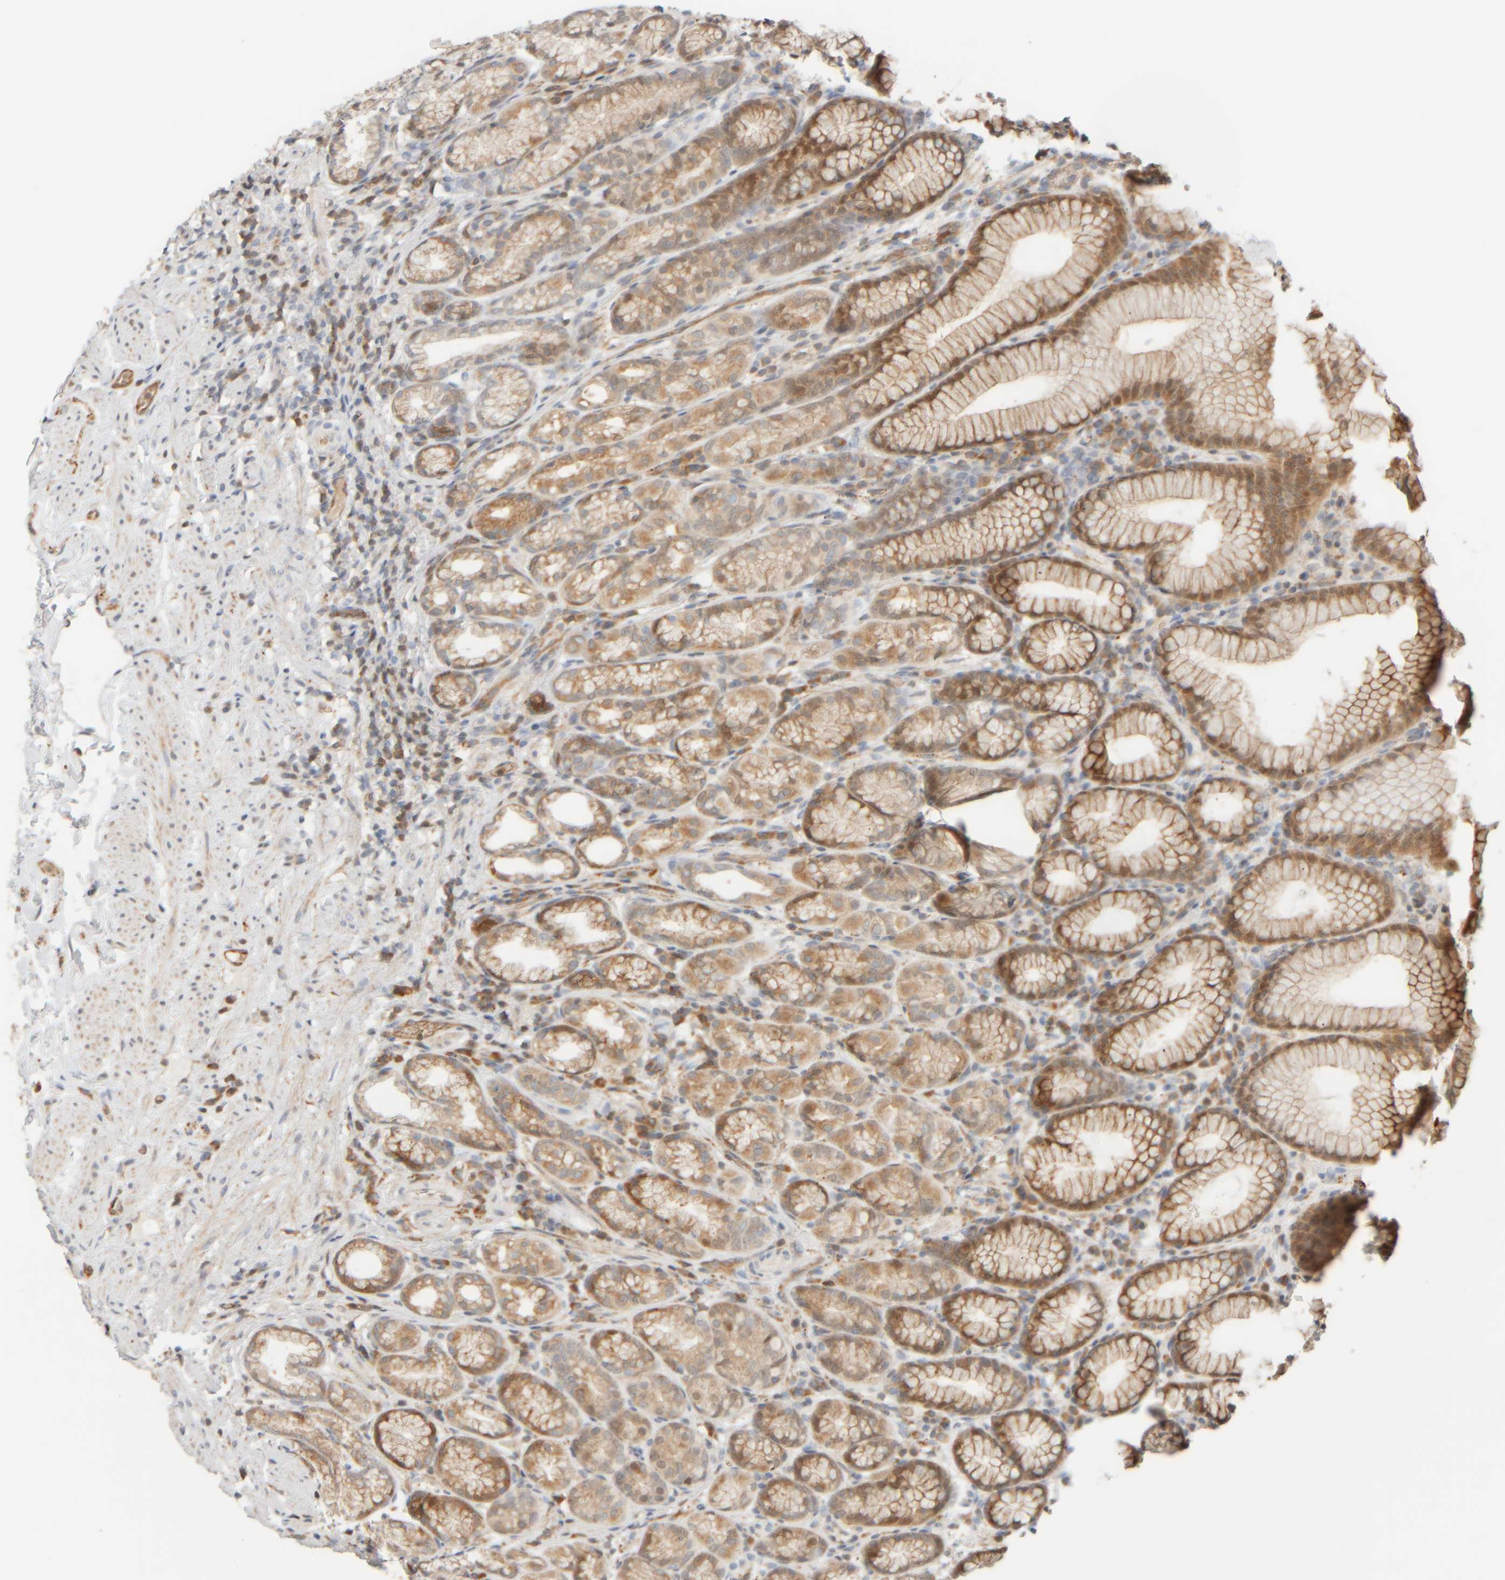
{"staining": {"intensity": "moderate", "quantity": ">75%", "location": "cytoplasmic/membranous"}, "tissue": "stomach", "cell_type": "Glandular cells", "image_type": "normal", "snomed": [{"axis": "morphology", "description": "Normal tissue, NOS"}, {"axis": "topography", "description": "Stomach"}], "caption": "DAB immunohistochemical staining of benign stomach reveals moderate cytoplasmic/membranous protein staining in approximately >75% of glandular cells. (Stains: DAB (3,3'-diaminobenzidine) in brown, nuclei in blue, Microscopy: brightfield microscopy at high magnification).", "gene": "AARSD1", "patient": {"sex": "male", "age": 42}}